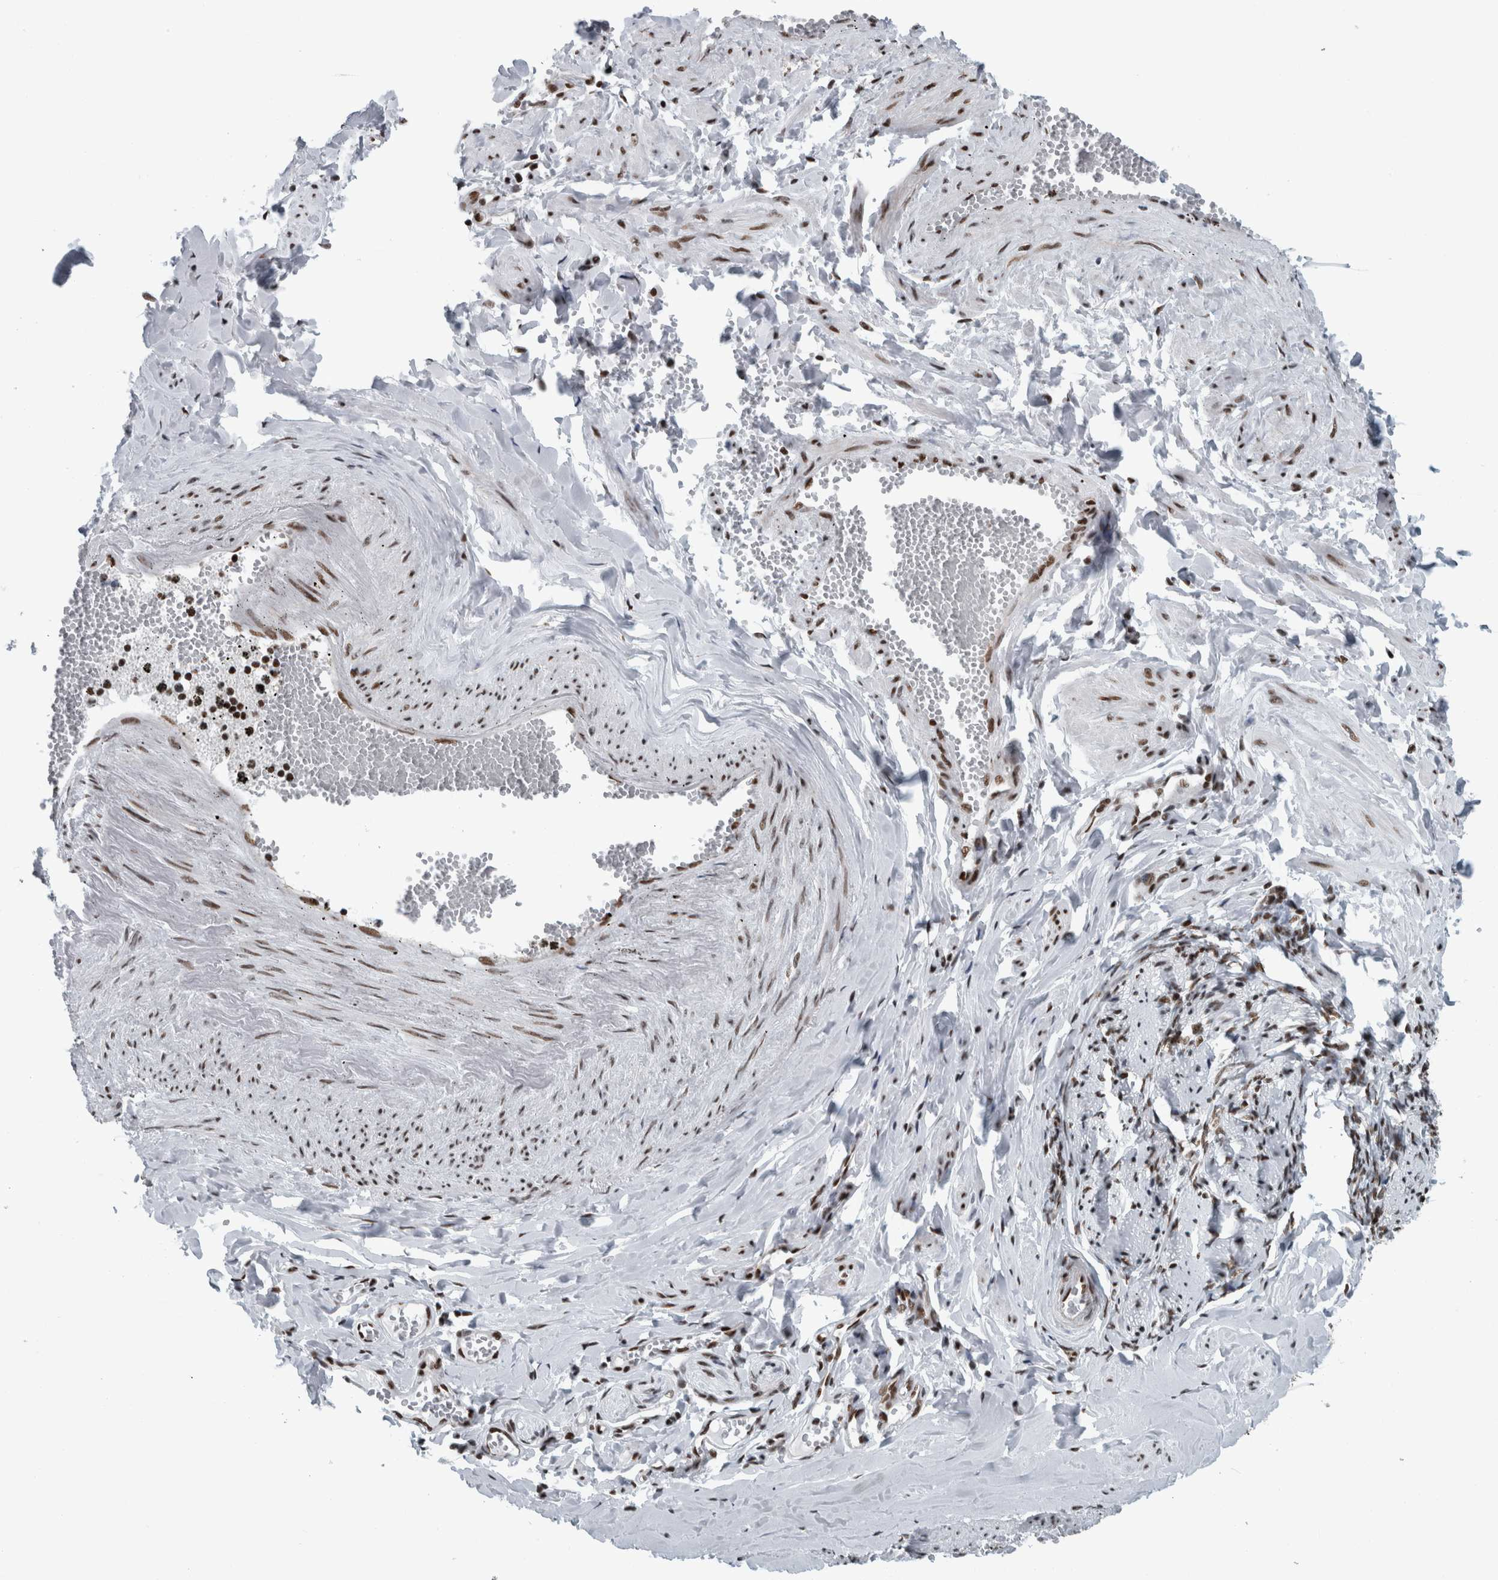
{"staining": {"intensity": "moderate", "quantity": ">75%", "location": "nuclear"}, "tissue": "adipose tissue", "cell_type": "Adipocytes", "image_type": "normal", "snomed": [{"axis": "morphology", "description": "Normal tissue, NOS"}, {"axis": "topography", "description": "Vascular tissue"}, {"axis": "topography", "description": "Fallopian tube"}, {"axis": "topography", "description": "Ovary"}], "caption": "This photomicrograph displays normal adipose tissue stained with immunohistochemistry (IHC) to label a protein in brown. The nuclear of adipocytes show moderate positivity for the protein. Nuclei are counter-stained blue.", "gene": "DNMT3A", "patient": {"sex": "female", "age": 67}}